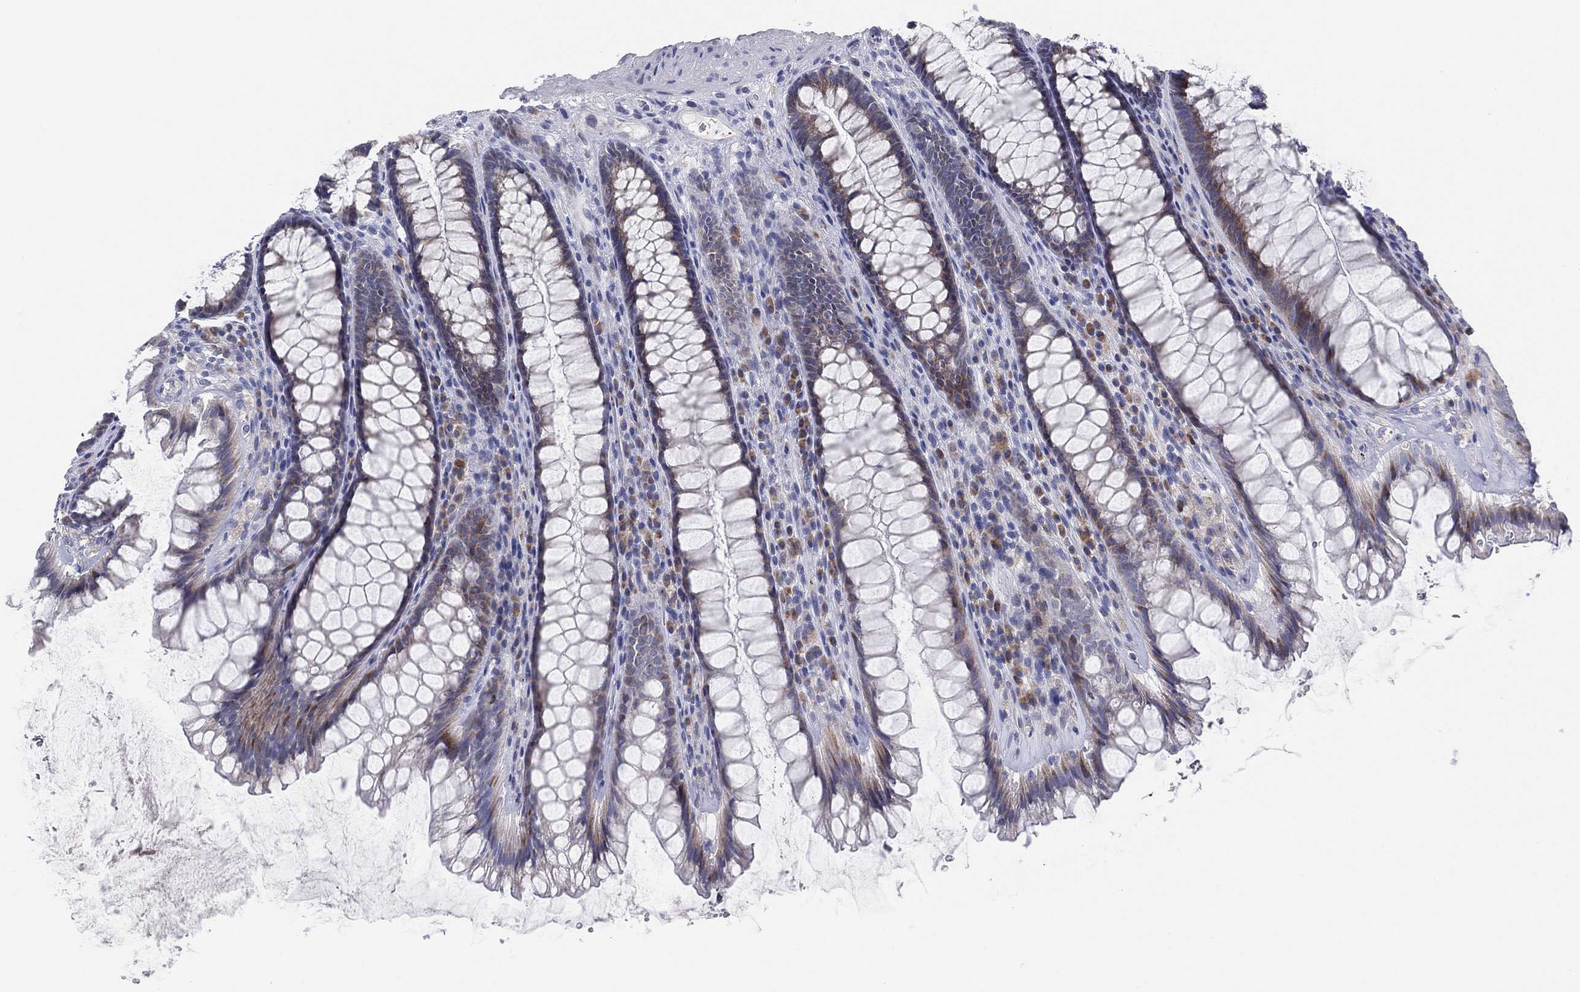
{"staining": {"intensity": "negative", "quantity": "none", "location": "none"}, "tissue": "rectum", "cell_type": "Glandular cells", "image_type": "normal", "snomed": [{"axis": "morphology", "description": "Normal tissue, NOS"}, {"axis": "topography", "description": "Rectum"}], "caption": "IHC of normal human rectum shows no positivity in glandular cells.", "gene": "TMEM40", "patient": {"sex": "male", "age": 72}}